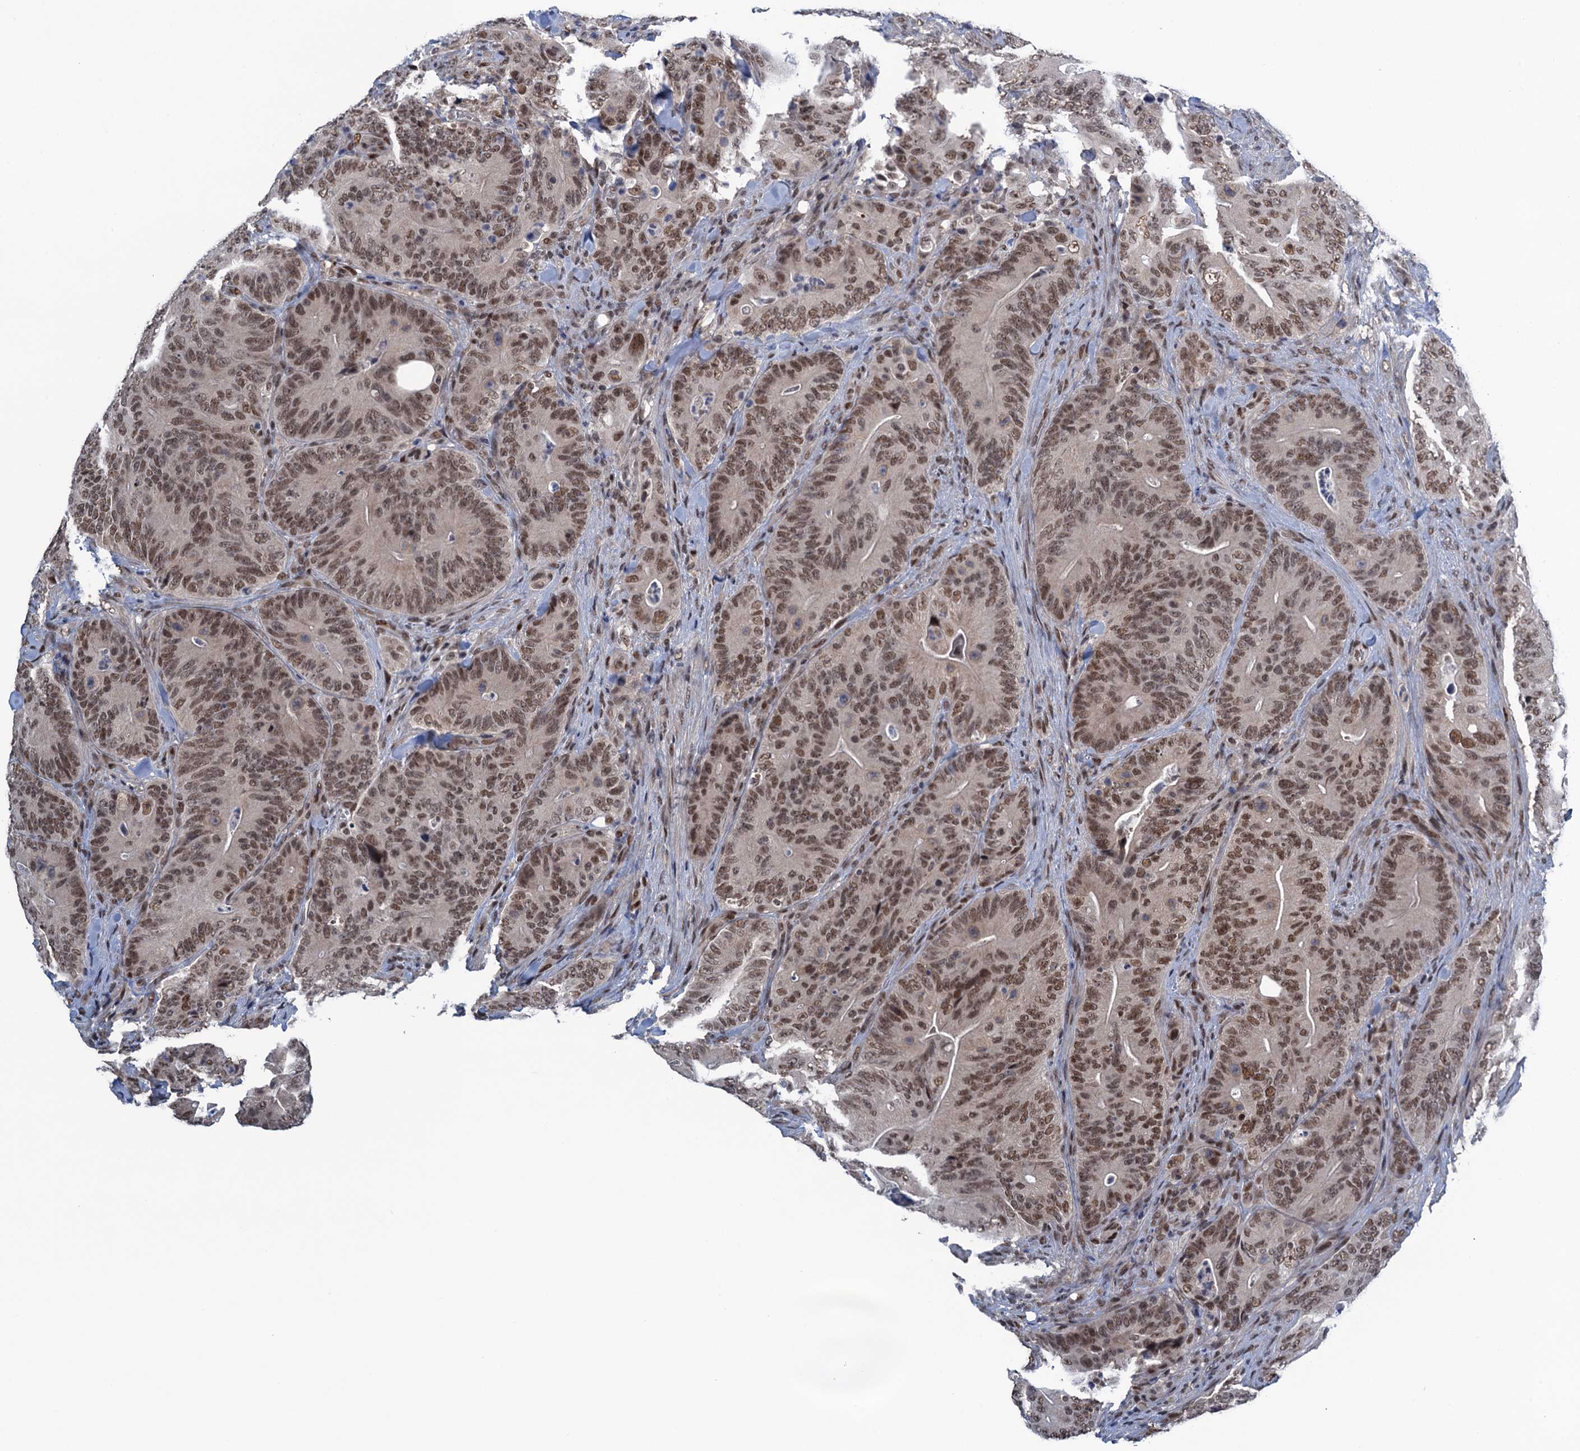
{"staining": {"intensity": "moderate", "quantity": ">75%", "location": "nuclear"}, "tissue": "colorectal cancer", "cell_type": "Tumor cells", "image_type": "cancer", "snomed": [{"axis": "morphology", "description": "Normal tissue, NOS"}, {"axis": "topography", "description": "Colon"}], "caption": "Brown immunohistochemical staining in human colorectal cancer displays moderate nuclear positivity in approximately >75% of tumor cells.", "gene": "SAE1", "patient": {"sex": "female", "age": 82}}